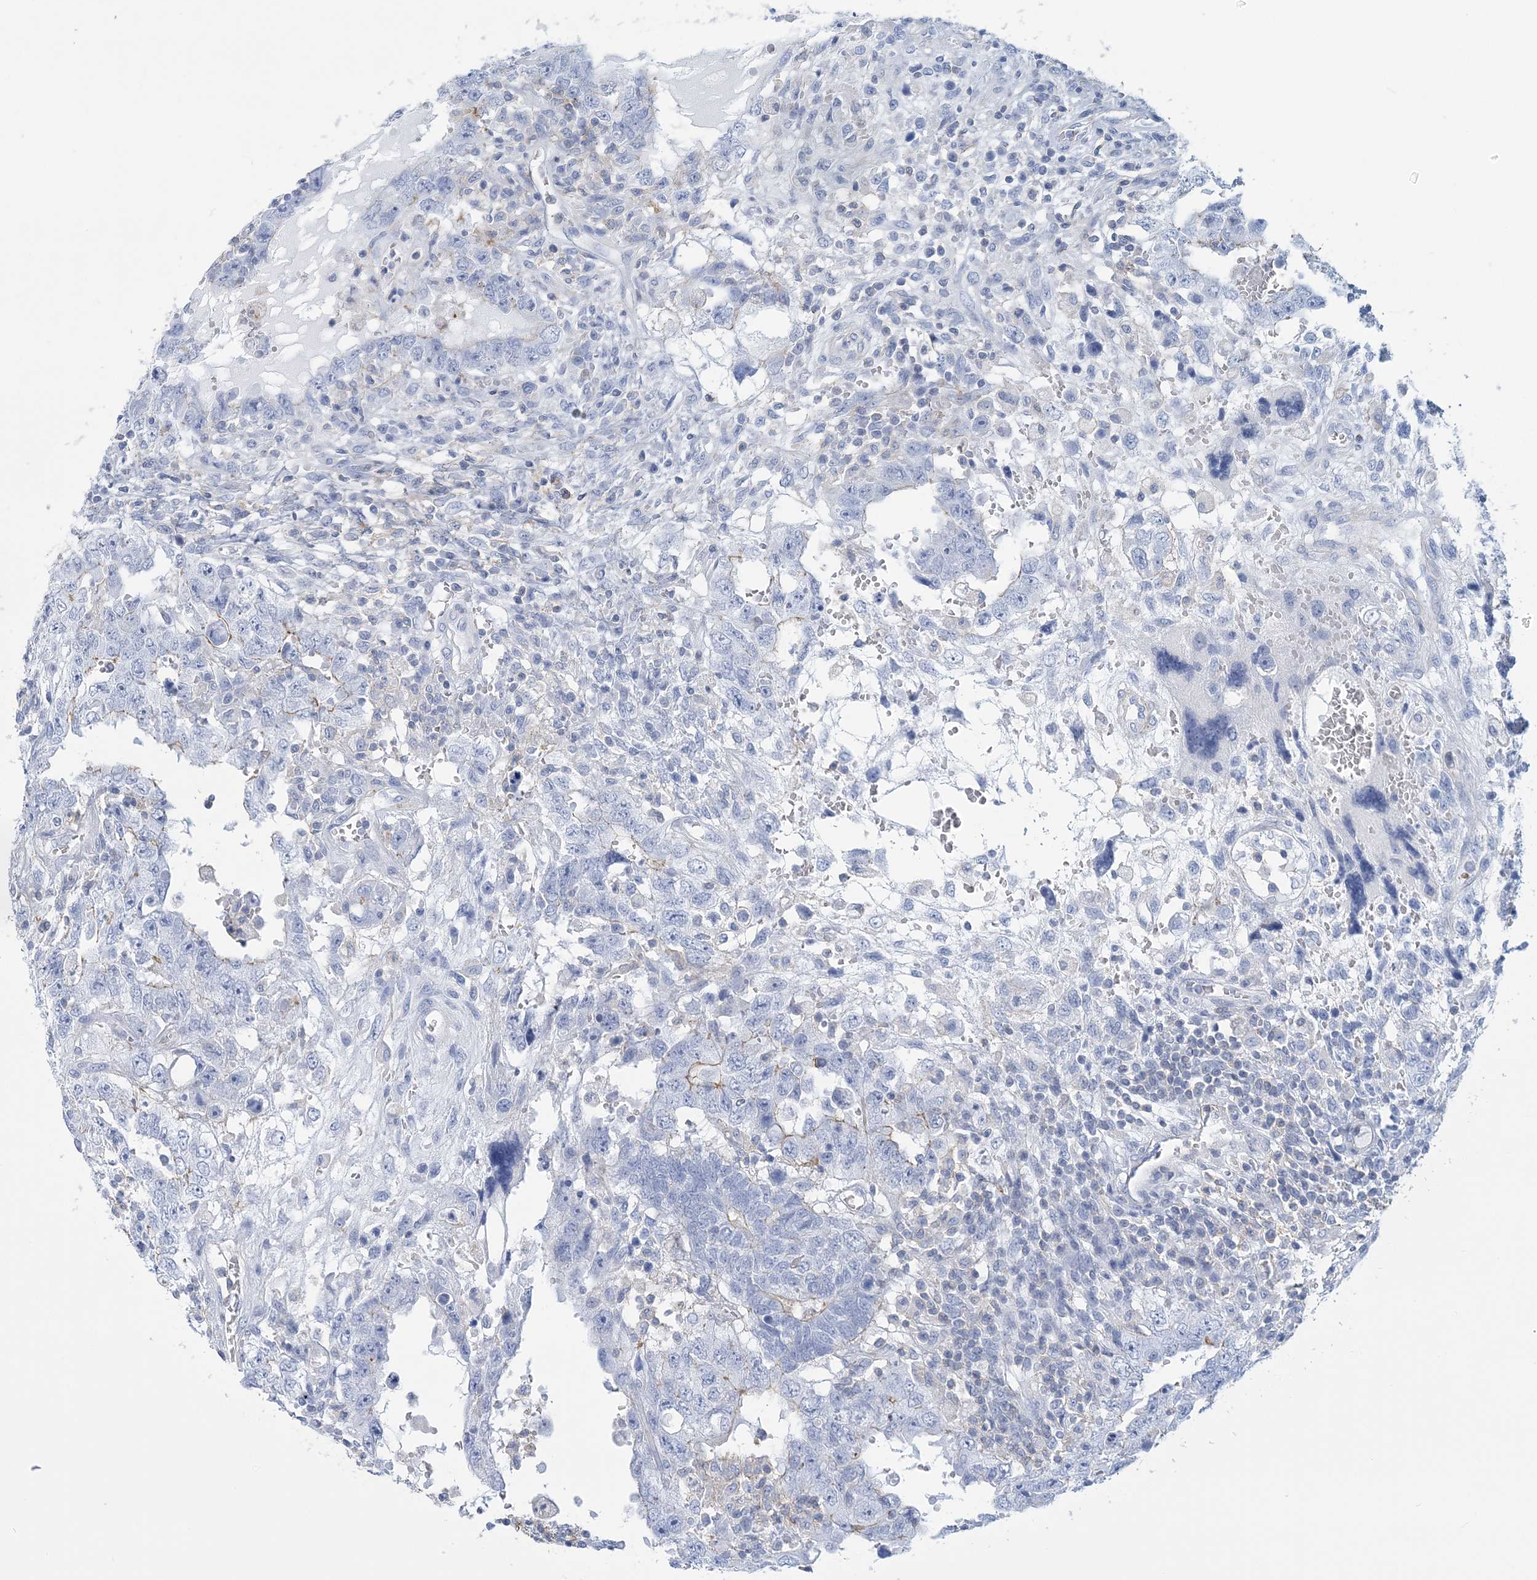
{"staining": {"intensity": "negative", "quantity": "none", "location": "none"}, "tissue": "testis cancer", "cell_type": "Tumor cells", "image_type": "cancer", "snomed": [{"axis": "morphology", "description": "Carcinoma, Embryonal, NOS"}, {"axis": "topography", "description": "Testis"}], "caption": "The immunohistochemistry photomicrograph has no significant expression in tumor cells of embryonal carcinoma (testis) tissue. (DAB (3,3'-diaminobenzidine) immunohistochemistry with hematoxylin counter stain).", "gene": "C11orf21", "patient": {"sex": "male", "age": 26}}